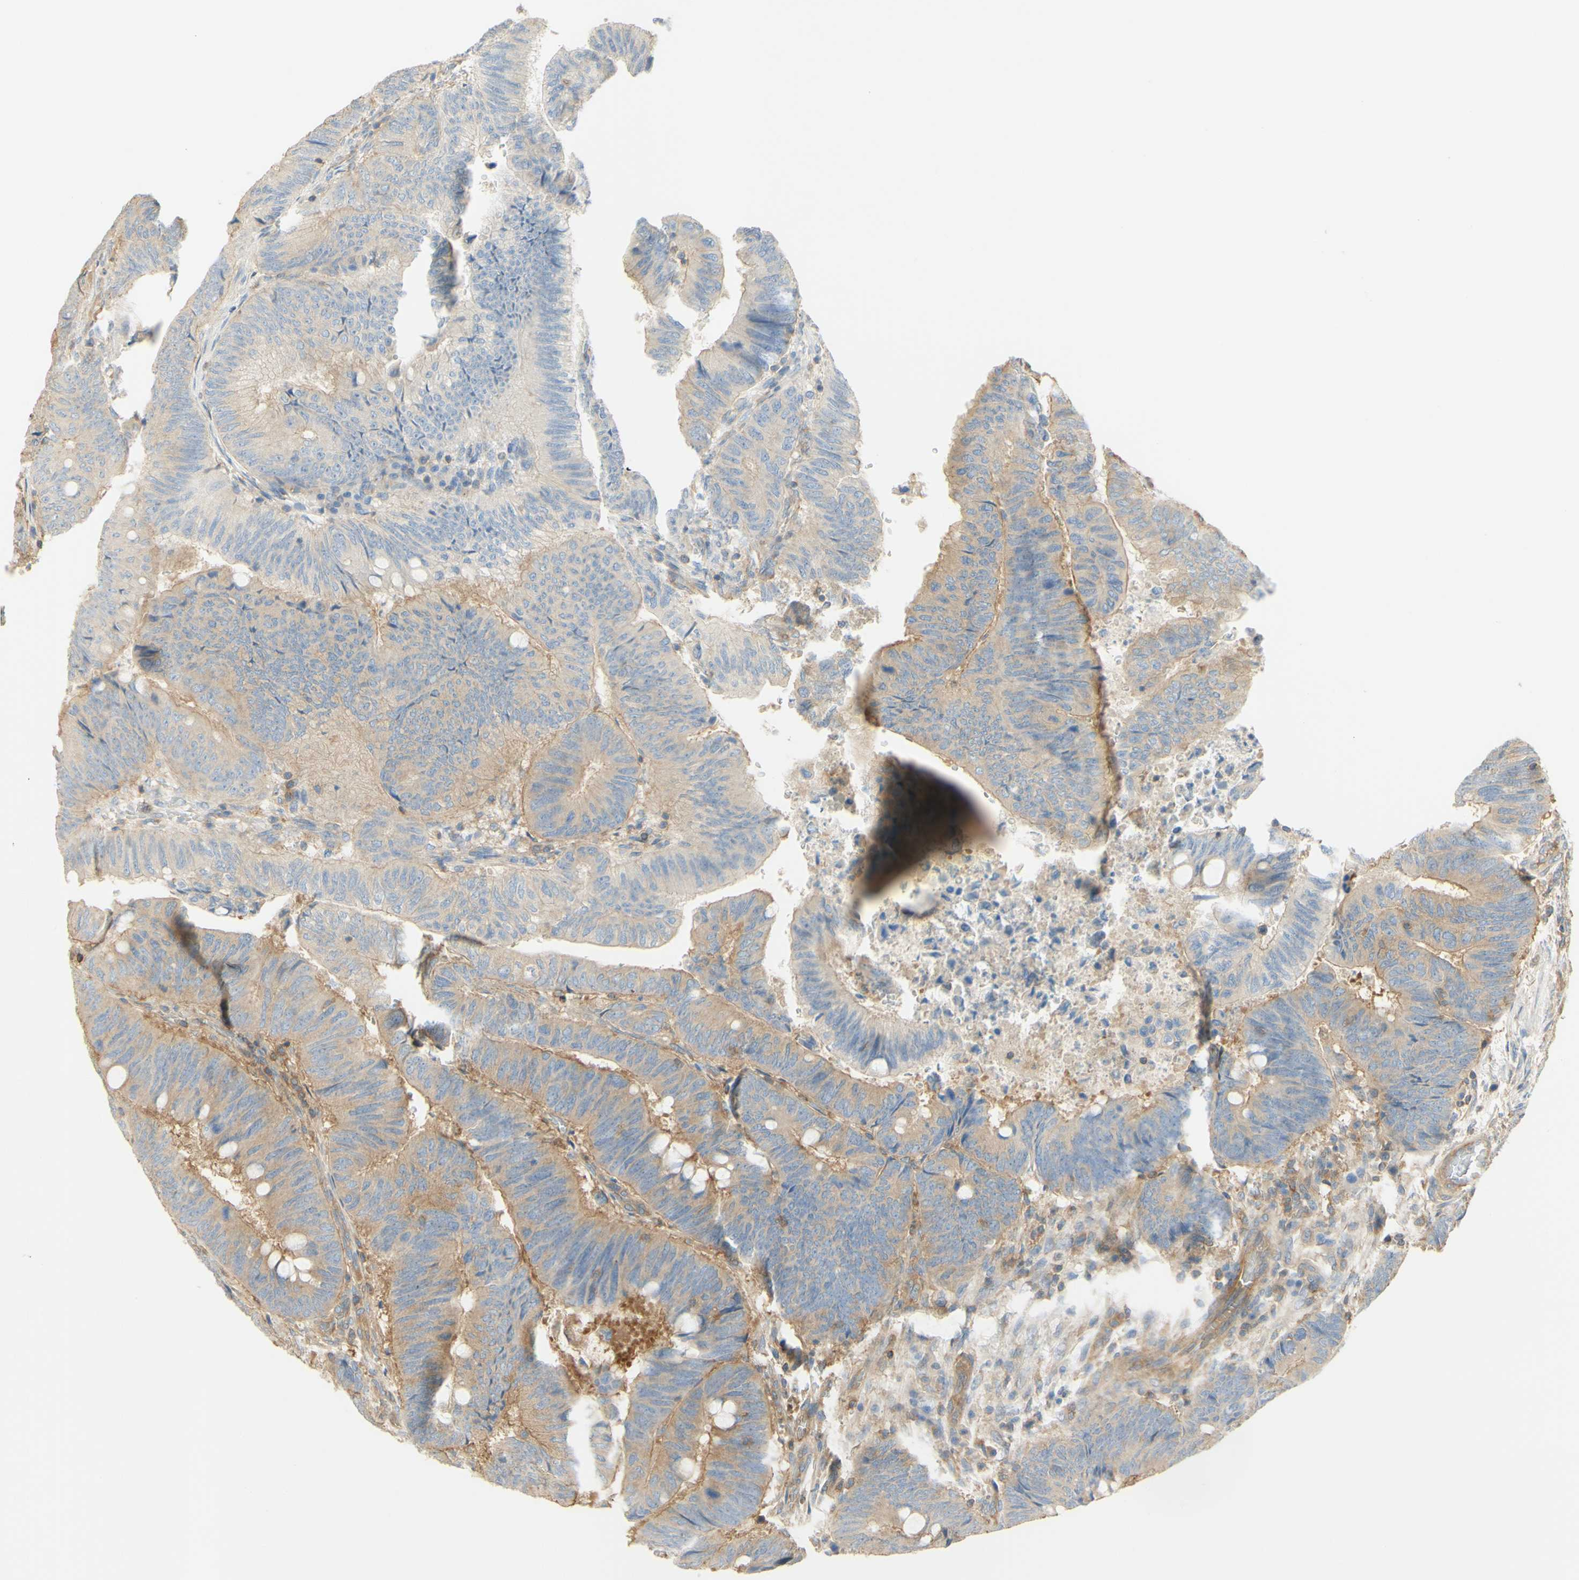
{"staining": {"intensity": "moderate", "quantity": ">75%", "location": "cytoplasmic/membranous"}, "tissue": "colorectal cancer", "cell_type": "Tumor cells", "image_type": "cancer", "snomed": [{"axis": "morphology", "description": "Normal tissue, NOS"}, {"axis": "morphology", "description": "Adenocarcinoma, NOS"}, {"axis": "topography", "description": "Rectum"}, {"axis": "topography", "description": "Peripheral nerve tissue"}], "caption": "Adenocarcinoma (colorectal) stained with DAB (3,3'-diaminobenzidine) immunohistochemistry (IHC) shows medium levels of moderate cytoplasmic/membranous expression in about >75% of tumor cells.", "gene": "IKBKG", "patient": {"sex": "male", "age": 92}}